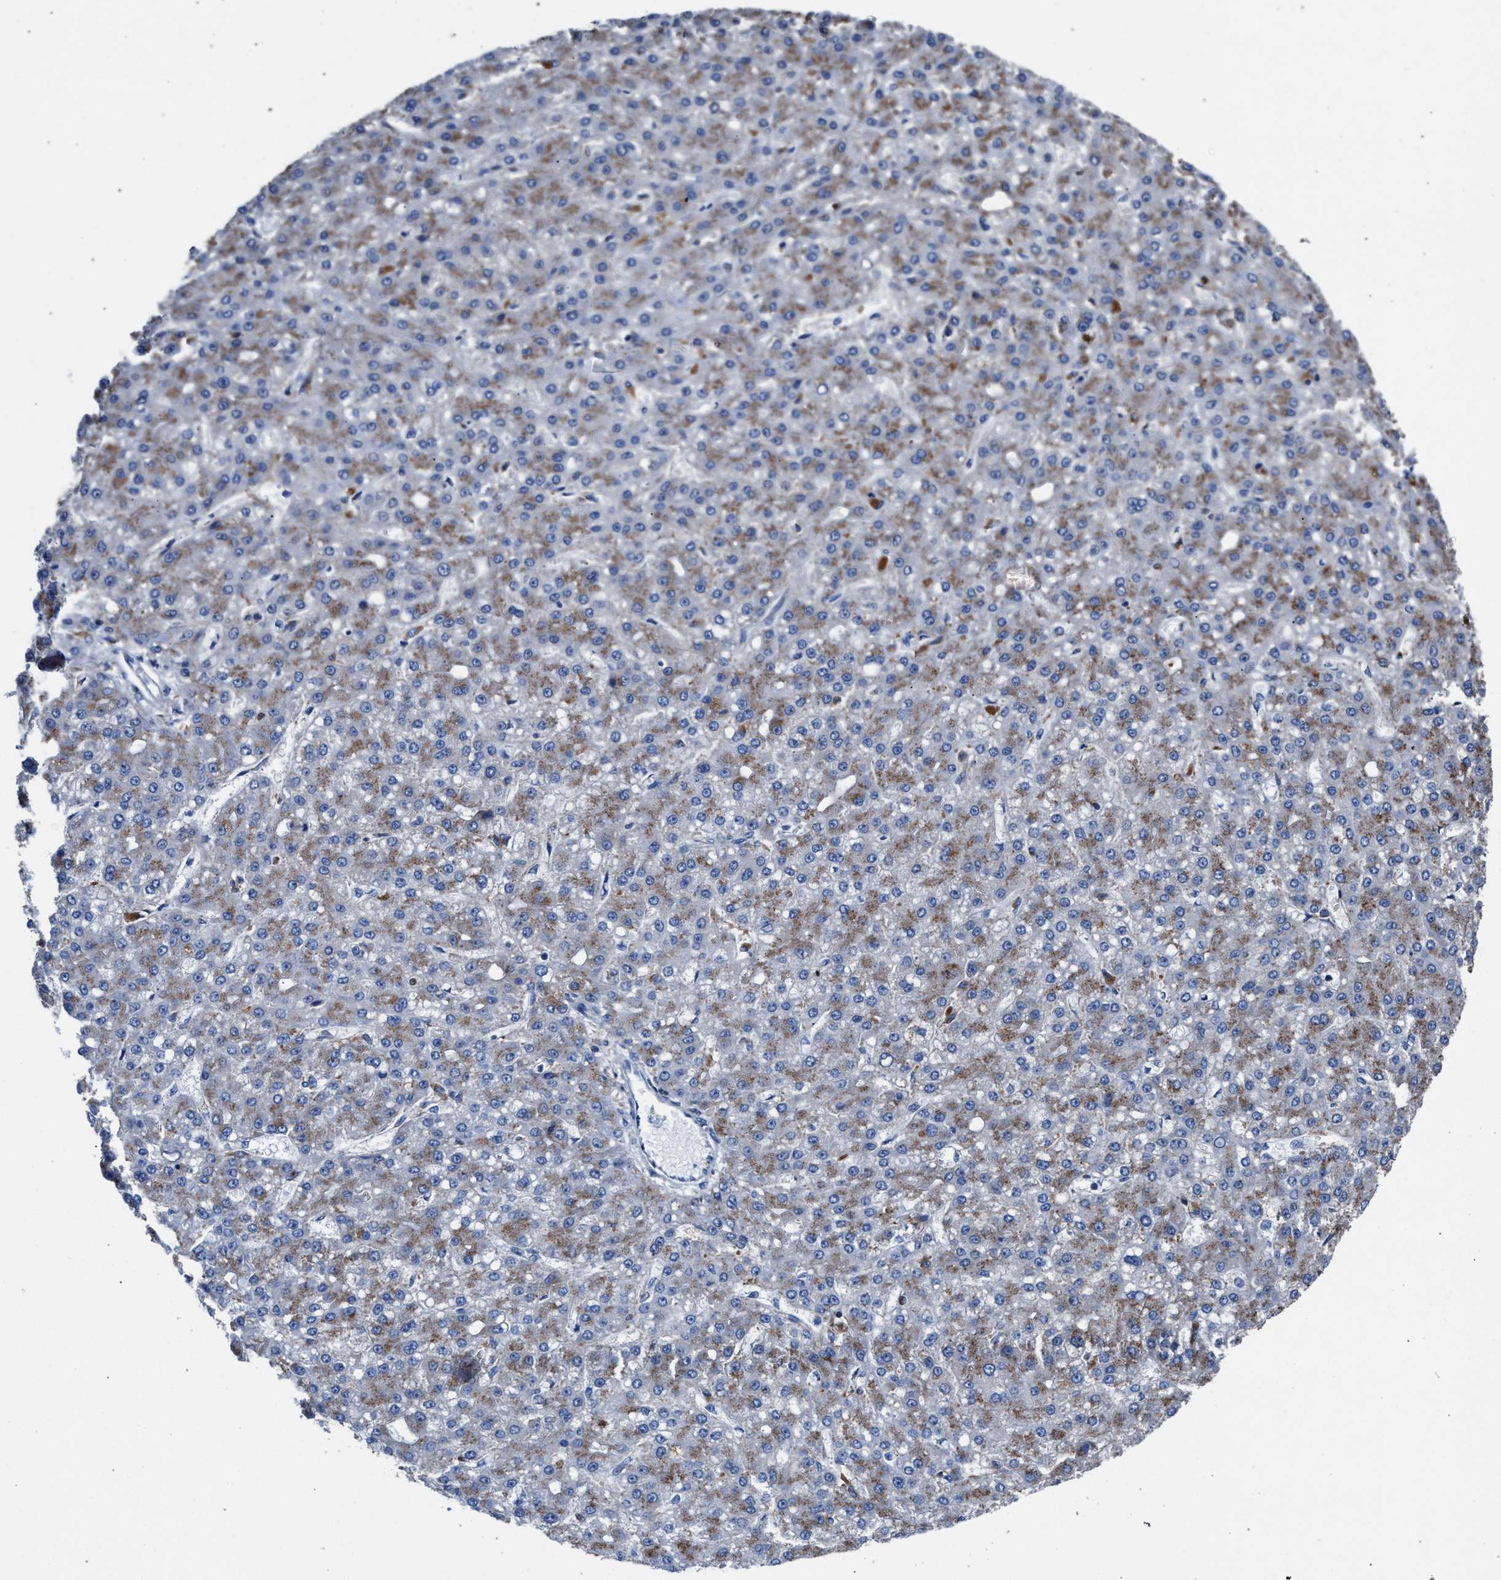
{"staining": {"intensity": "moderate", "quantity": ">75%", "location": "cytoplasmic/membranous"}, "tissue": "liver cancer", "cell_type": "Tumor cells", "image_type": "cancer", "snomed": [{"axis": "morphology", "description": "Carcinoma, Hepatocellular, NOS"}, {"axis": "topography", "description": "Liver"}], "caption": "Hepatocellular carcinoma (liver) stained for a protein (brown) reveals moderate cytoplasmic/membranous positive staining in approximately >75% of tumor cells.", "gene": "ATP6V0A1", "patient": {"sex": "male", "age": 67}}